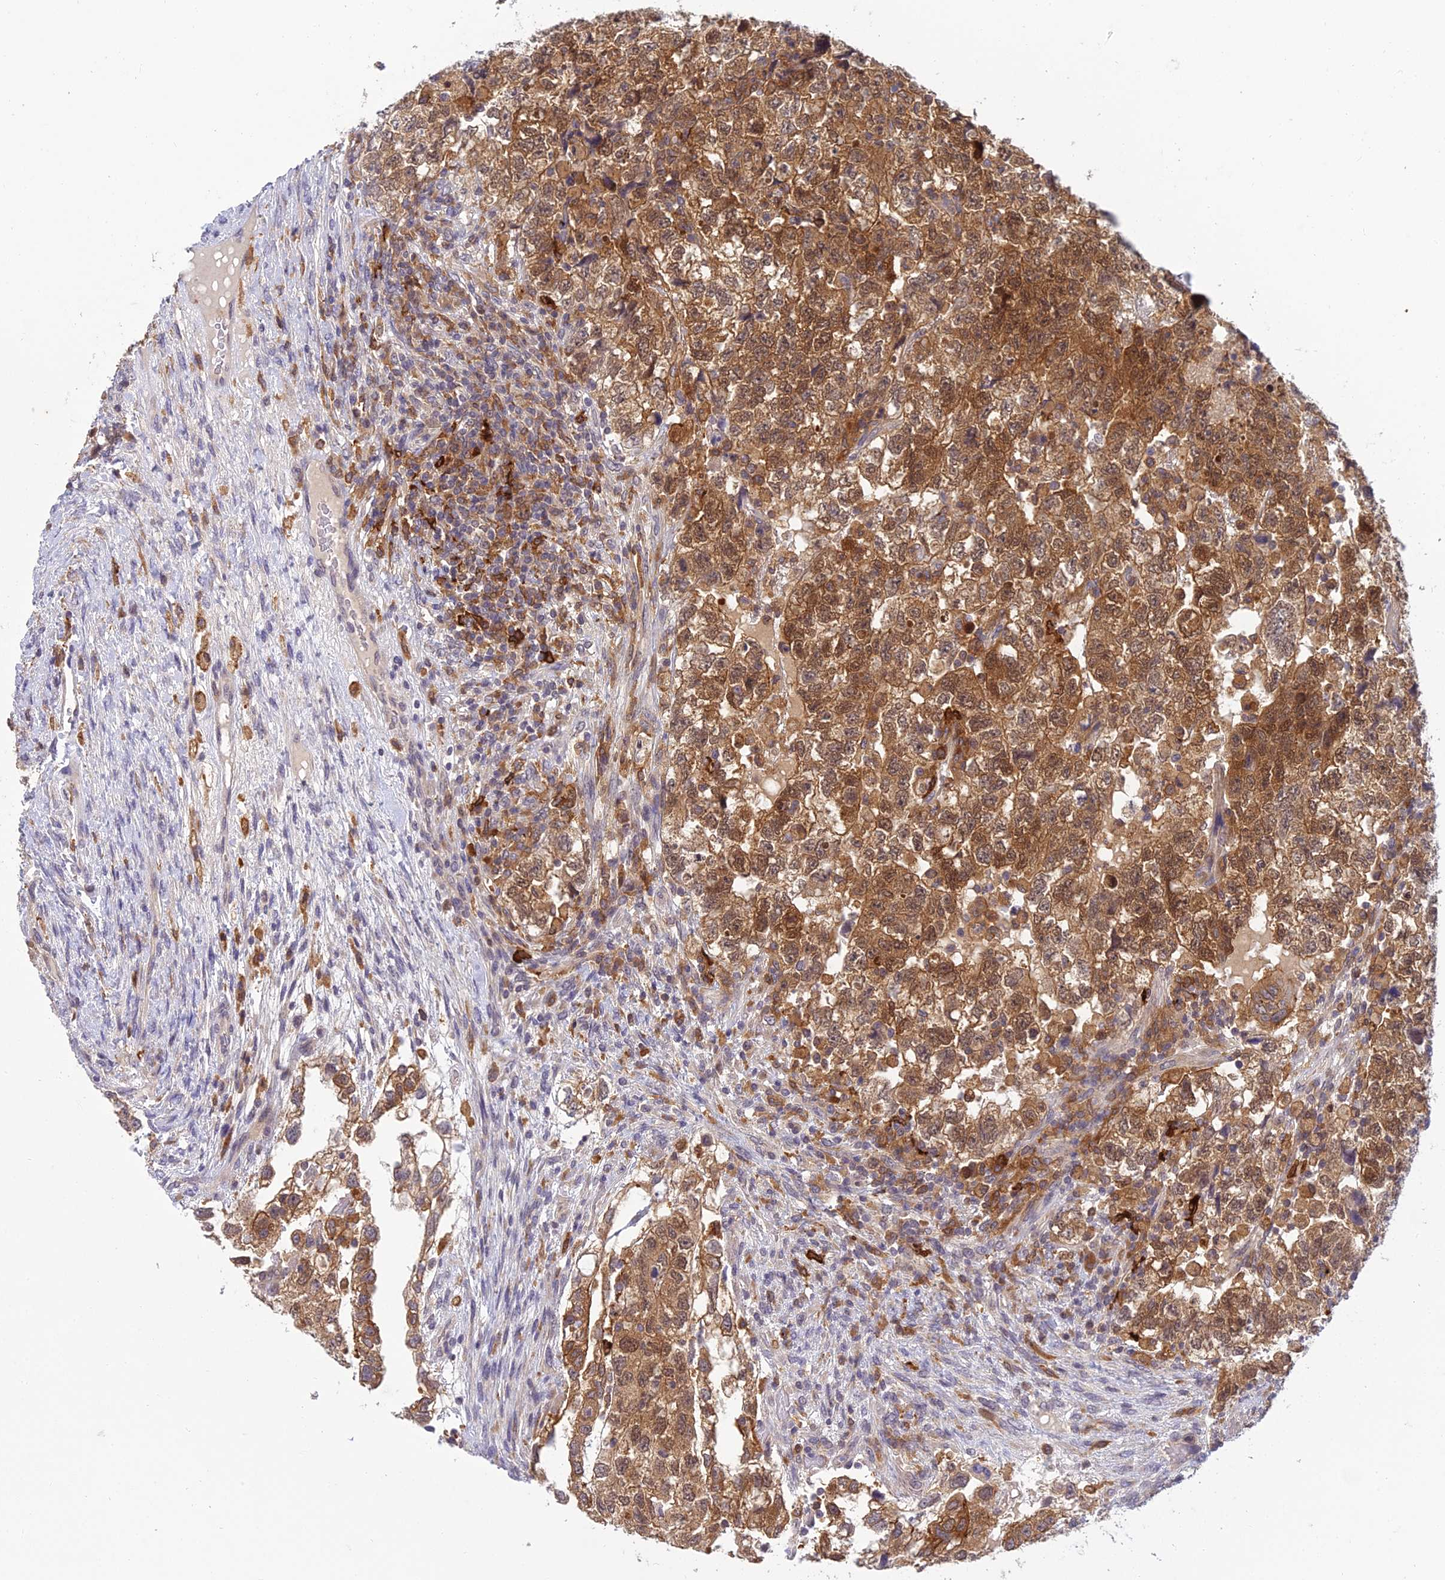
{"staining": {"intensity": "moderate", "quantity": ">75%", "location": "cytoplasmic/membranous,nuclear"}, "tissue": "testis cancer", "cell_type": "Tumor cells", "image_type": "cancer", "snomed": [{"axis": "morphology", "description": "Normal tissue, NOS"}, {"axis": "morphology", "description": "Carcinoma, Embryonal, NOS"}, {"axis": "topography", "description": "Testis"}], "caption": "Immunohistochemistry (IHC) histopathology image of human testis embryonal carcinoma stained for a protein (brown), which displays medium levels of moderate cytoplasmic/membranous and nuclear staining in about >75% of tumor cells.", "gene": "UBE2G1", "patient": {"sex": "male", "age": 36}}